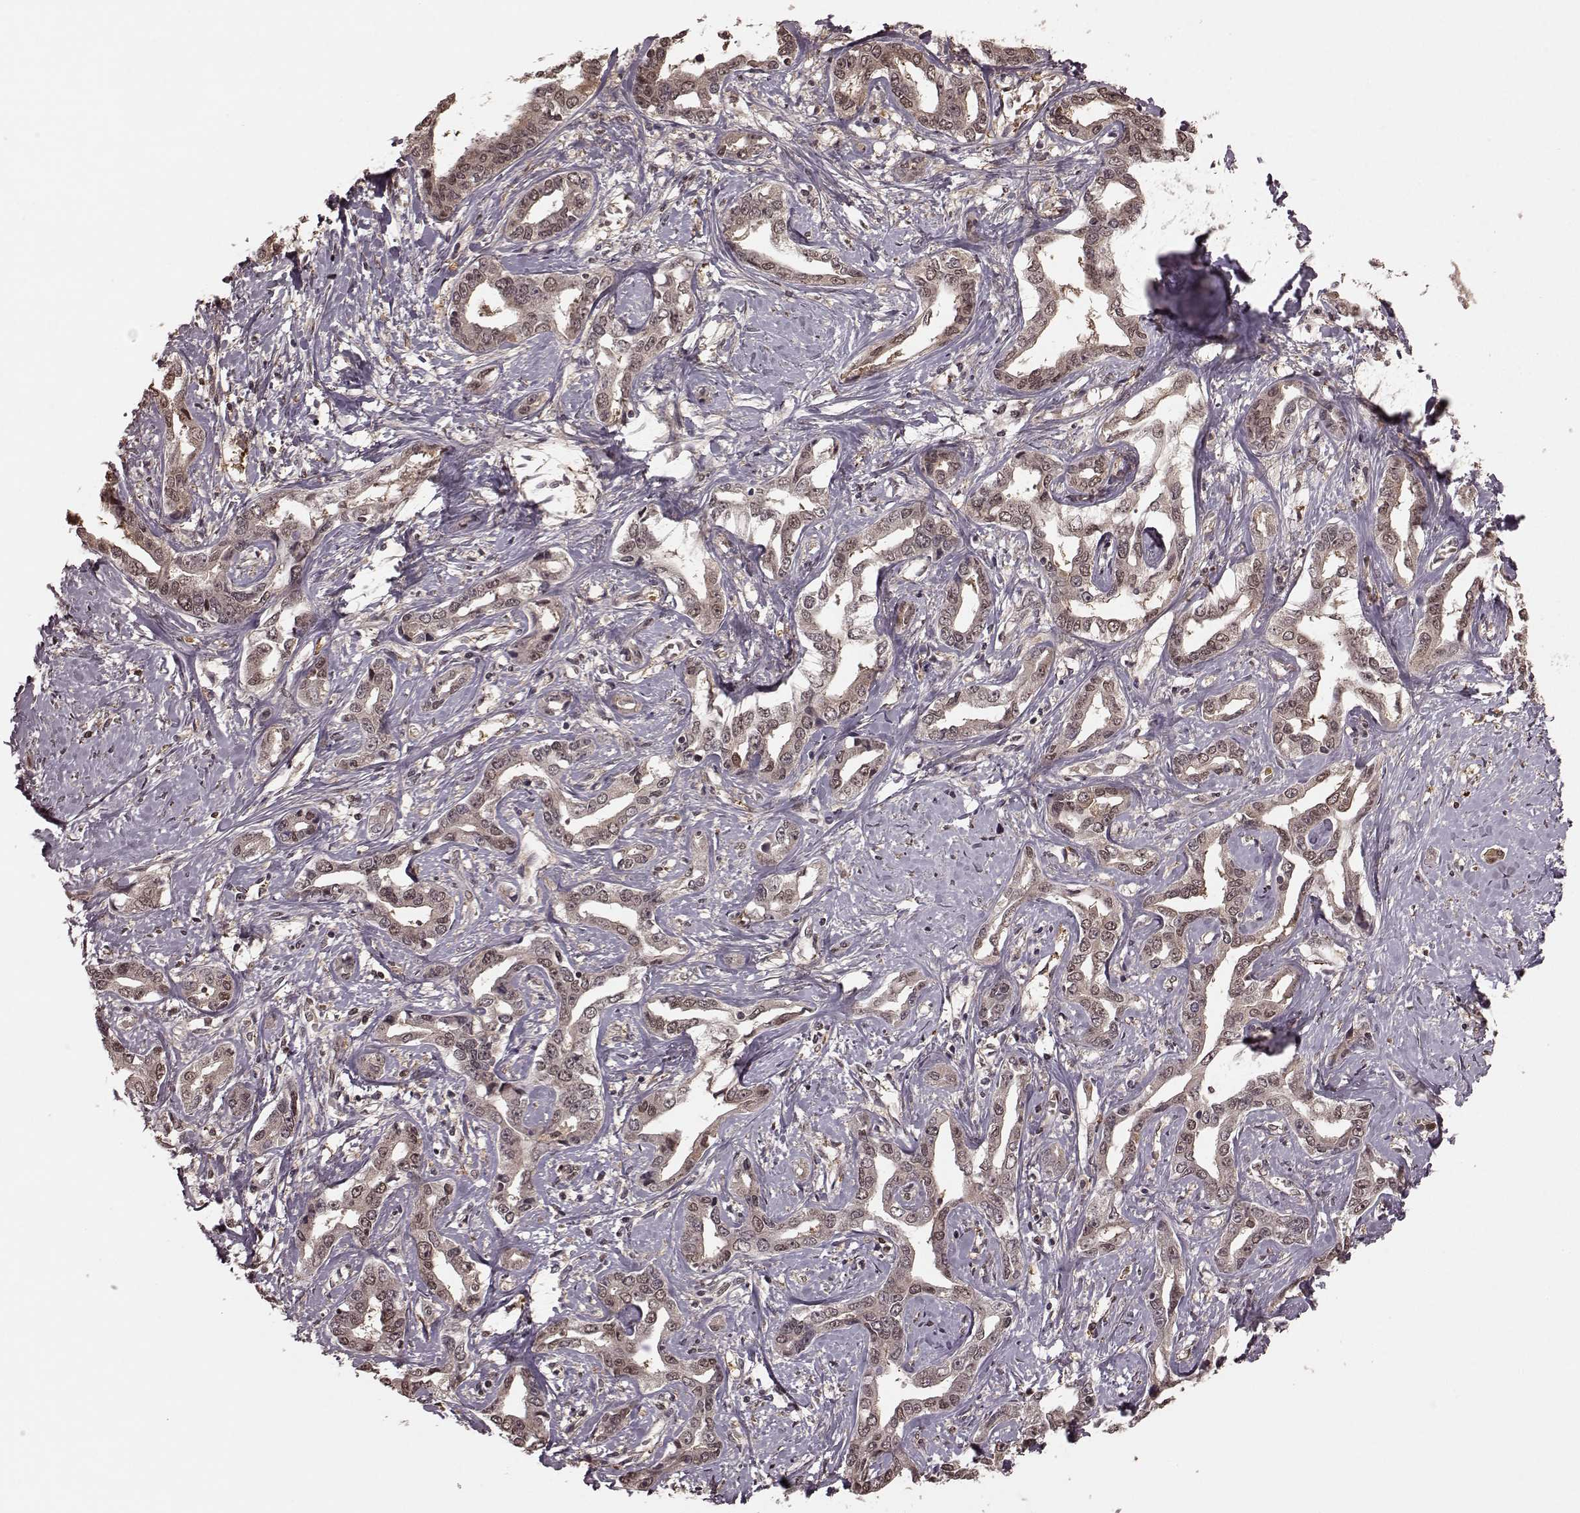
{"staining": {"intensity": "weak", "quantity": "<25%", "location": "cytoplasmic/membranous"}, "tissue": "liver cancer", "cell_type": "Tumor cells", "image_type": "cancer", "snomed": [{"axis": "morphology", "description": "Cholangiocarcinoma"}, {"axis": "topography", "description": "Liver"}], "caption": "Immunohistochemistry (IHC) image of human liver cancer (cholangiocarcinoma) stained for a protein (brown), which shows no expression in tumor cells.", "gene": "GSS", "patient": {"sex": "male", "age": 59}}